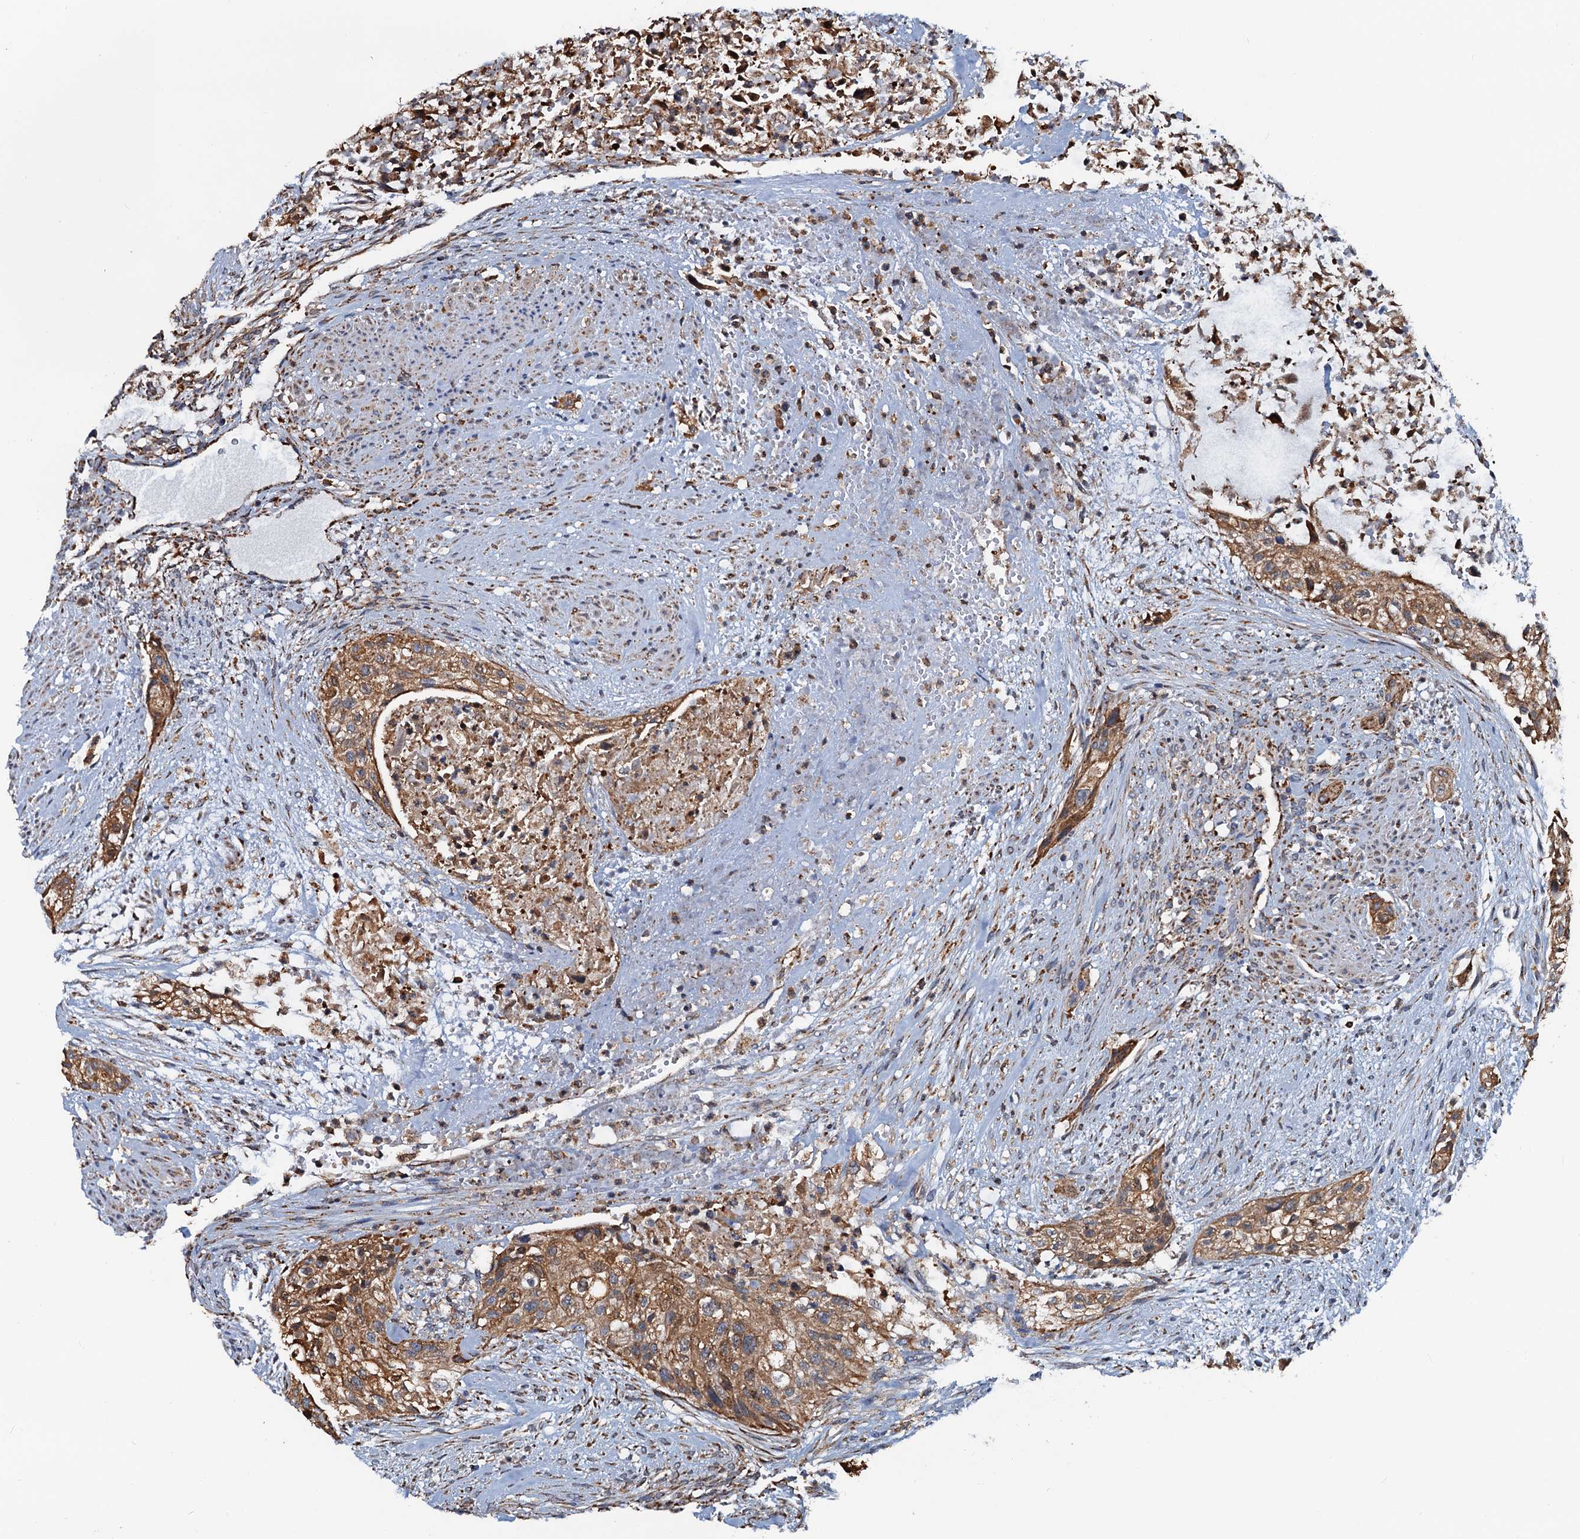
{"staining": {"intensity": "moderate", "quantity": ">75%", "location": "cytoplasmic/membranous"}, "tissue": "urothelial cancer", "cell_type": "Tumor cells", "image_type": "cancer", "snomed": [{"axis": "morphology", "description": "Urothelial carcinoma, High grade"}, {"axis": "topography", "description": "Urinary bladder"}], "caption": "Immunohistochemistry (IHC) micrograph of urothelial carcinoma (high-grade) stained for a protein (brown), which demonstrates medium levels of moderate cytoplasmic/membranous staining in approximately >75% of tumor cells.", "gene": "AAGAB", "patient": {"sex": "male", "age": 35}}